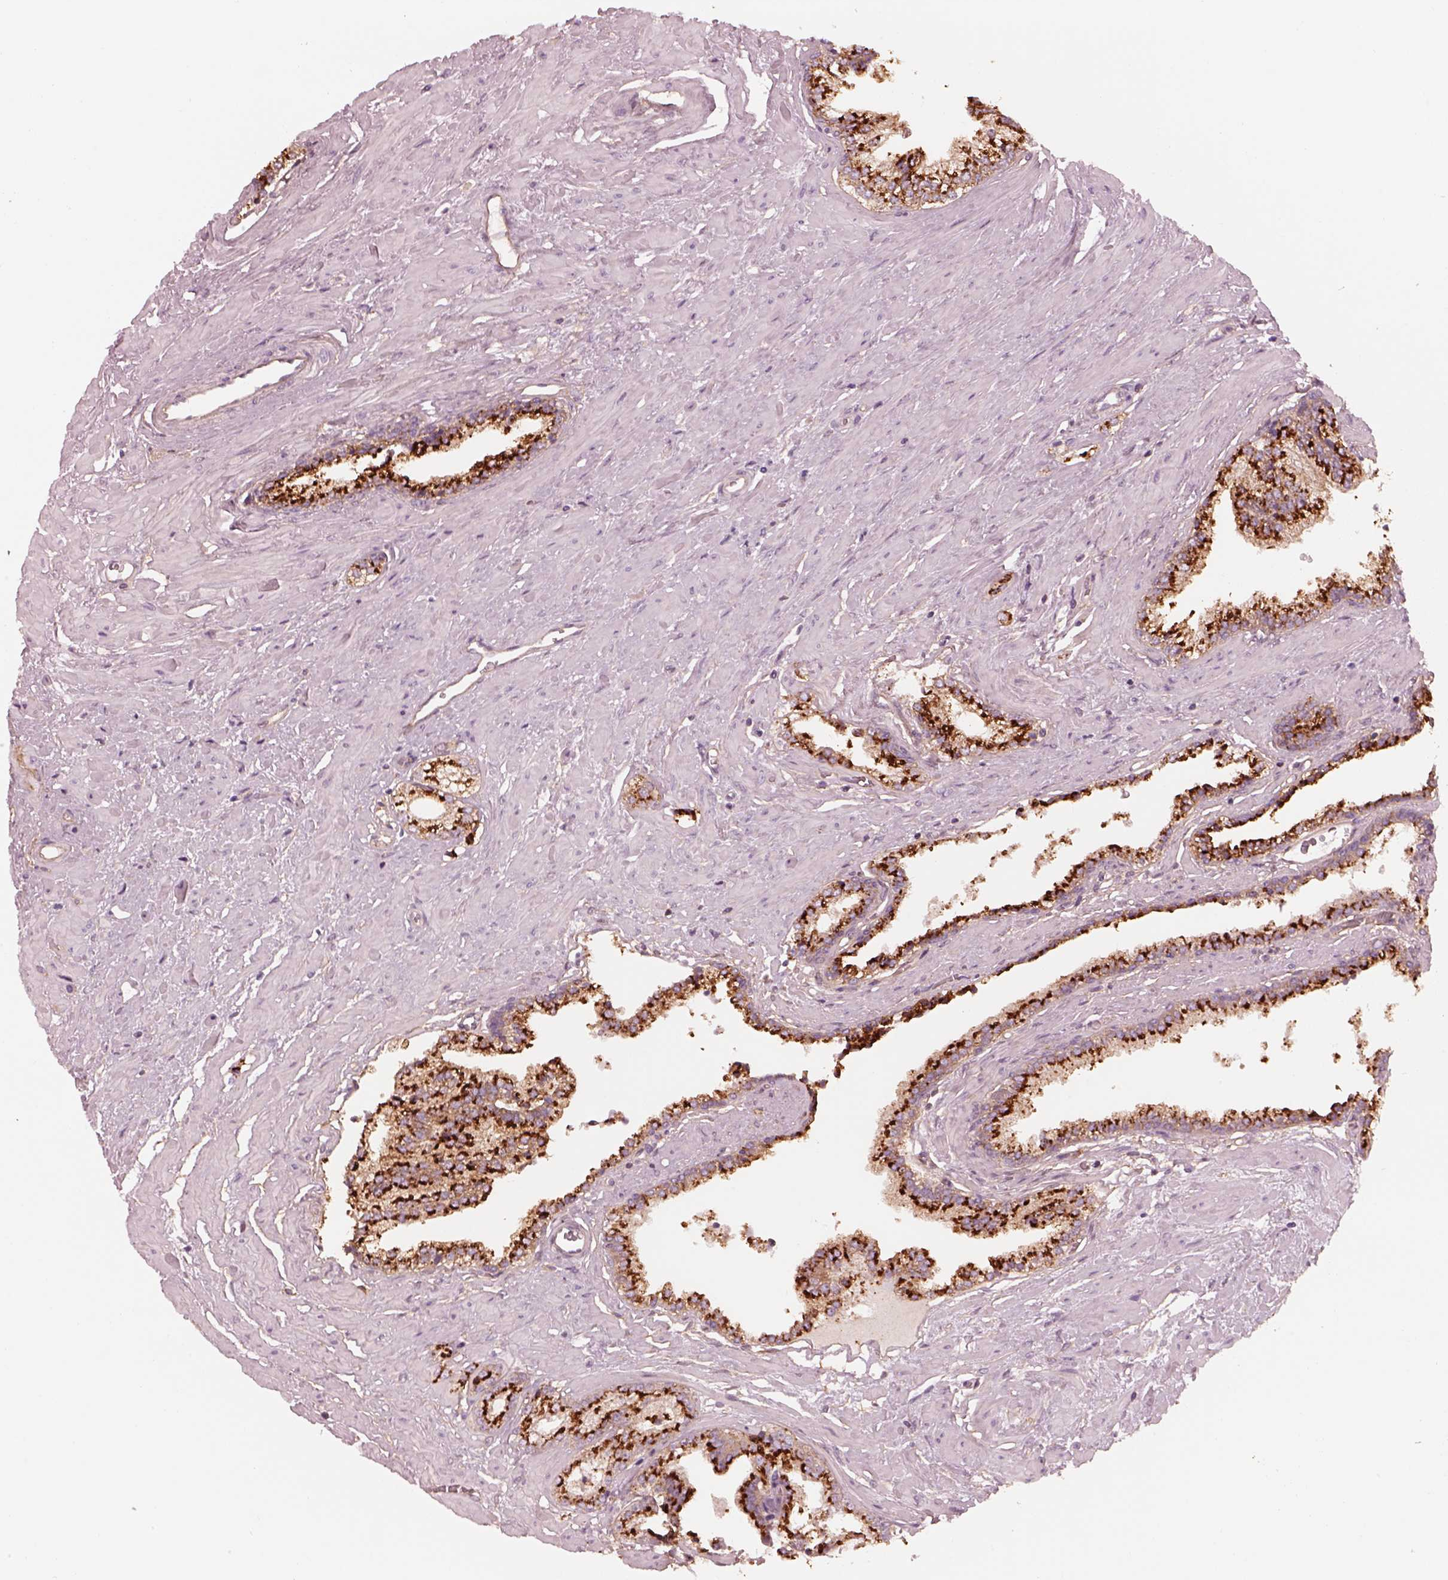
{"staining": {"intensity": "strong", "quantity": ">75%", "location": "cytoplasmic/membranous"}, "tissue": "prostate cancer", "cell_type": "Tumor cells", "image_type": "cancer", "snomed": [{"axis": "morphology", "description": "Adenocarcinoma, Low grade"}, {"axis": "topography", "description": "Prostate"}], "caption": "Tumor cells exhibit high levels of strong cytoplasmic/membranous positivity in approximately >75% of cells in human low-grade adenocarcinoma (prostate).", "gene": "ELAPOR1", "patient": {"sex": "male", "age": 60}}